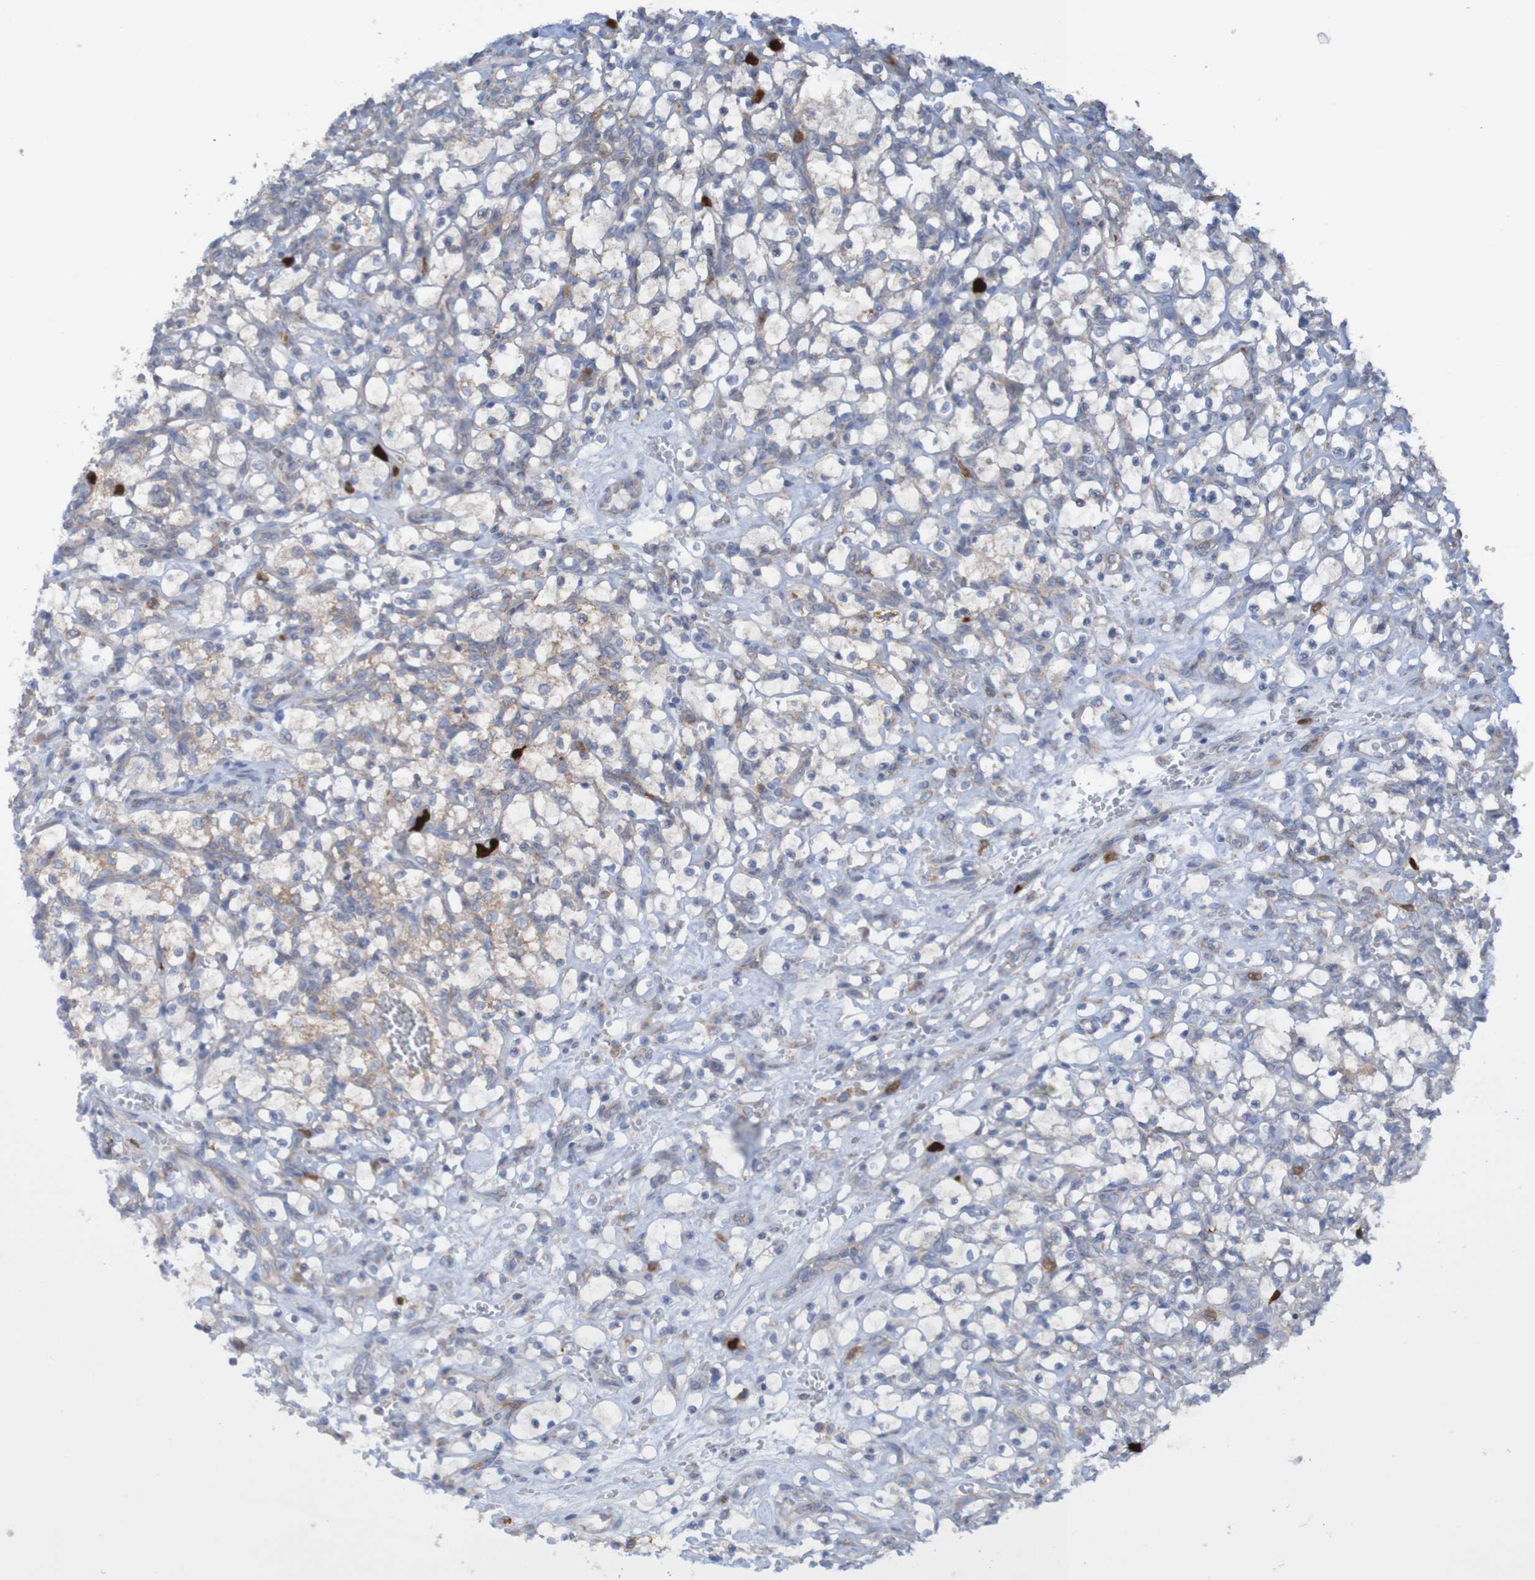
{"staining": {"intensity": "weak", "quantity": ">75%", "location": "cytoplasmic/membranous"}, "tissue": "renal cancer", "cell_type": "Tumor cells", "image_type": "cancer", "snomed": [{"axis": "morphology", "description": "Adenocarcinoma, NOS"}, {"axis": "topography", "description": "Kidney"}], "caption": "The histopathology image displays a brown stain indicating the presence of a protein in the cytoplasmic/membranous of tumor cells in renal cancer (adenocarcinoma).", "gene": "PARP4", "patient": {"sex": "female", "age": 69}}